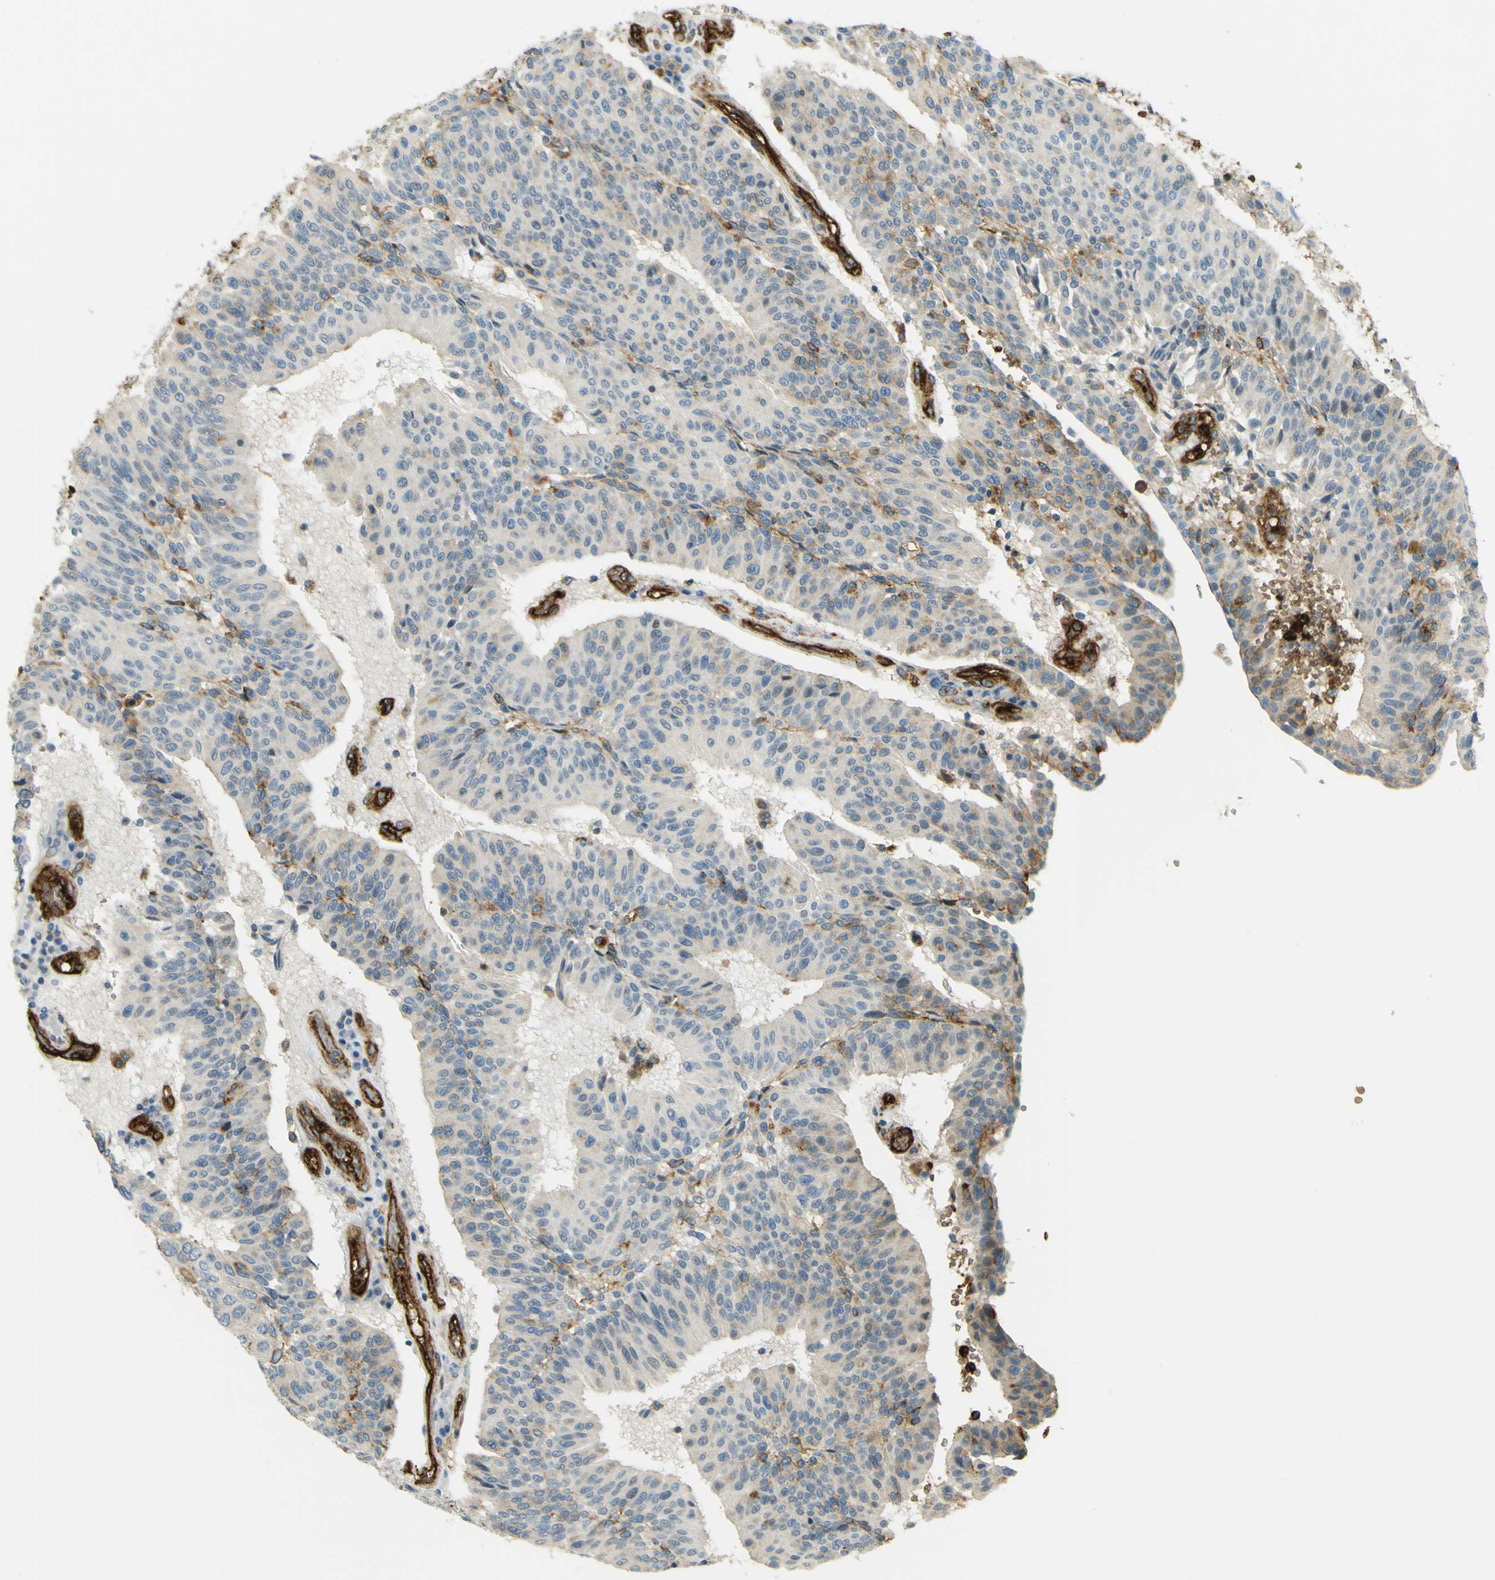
{"staining": {"intensity": "moderate", "quantity": "<25%", "location": "cytoplasmic/membranous"}, "tissue": "urothelial cancer", "cell_type": "Tumor cells", "image_type": "cancer", "snomed": [{"axis": "morphology", "description": "Urothelial carcinoma, High grade"}, {"axis": "topography", "description": "Urinary bladder"}], "caption": "Brown immunohistochemical staining in urothelial carcinoma (high-grade) exhibits moderate cytoplasmic/membranous expression in about <25% of tumor cells.", "gene": "PLXDC1", "patient": {"sex": "male", "age": 66}}